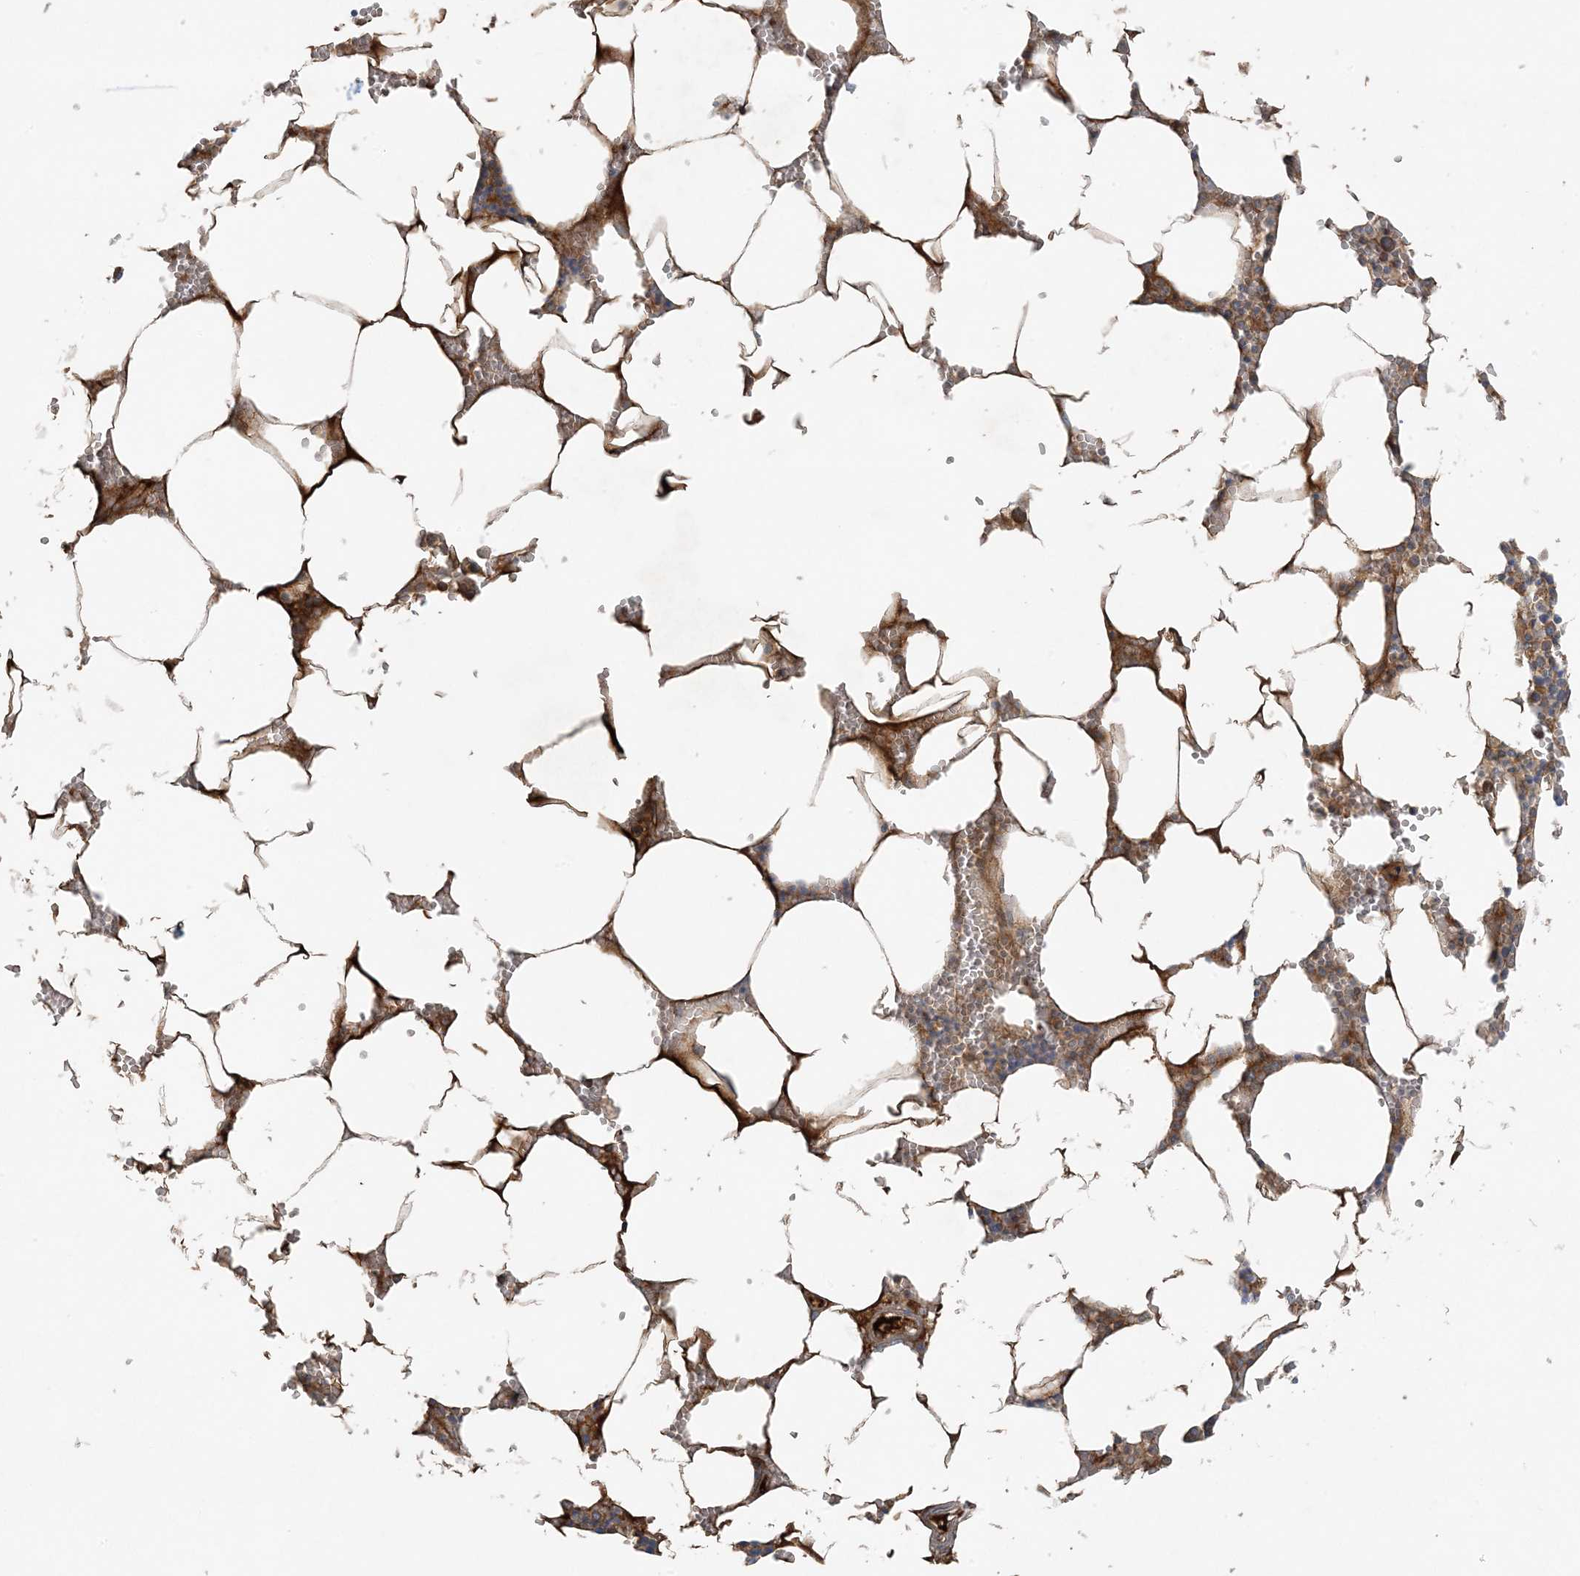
{"staining": {"intensity": "strong", "quantity": "<25%", "location": "cytoplasmic/membranous"}, "tissue": "bone marrow", "cell_type": "Hematopoietic cells", "image_type": "normal", "snomed": [{"axis": "morphology", "description": "Normal tissue, NOS"}, {"axis": "topography", "description": "Bone marrow"}], "caption": "Hematopoietic cells show medium levels of strong cytoplasmic/membranous staining in approximately <25% of cells in unremarkable bone marrow. The protein of interest is shown in brown color, while the nuclei are stained blue.", "gene": "PIK3R4", "patient": {"sex": "male", "age": 70}}